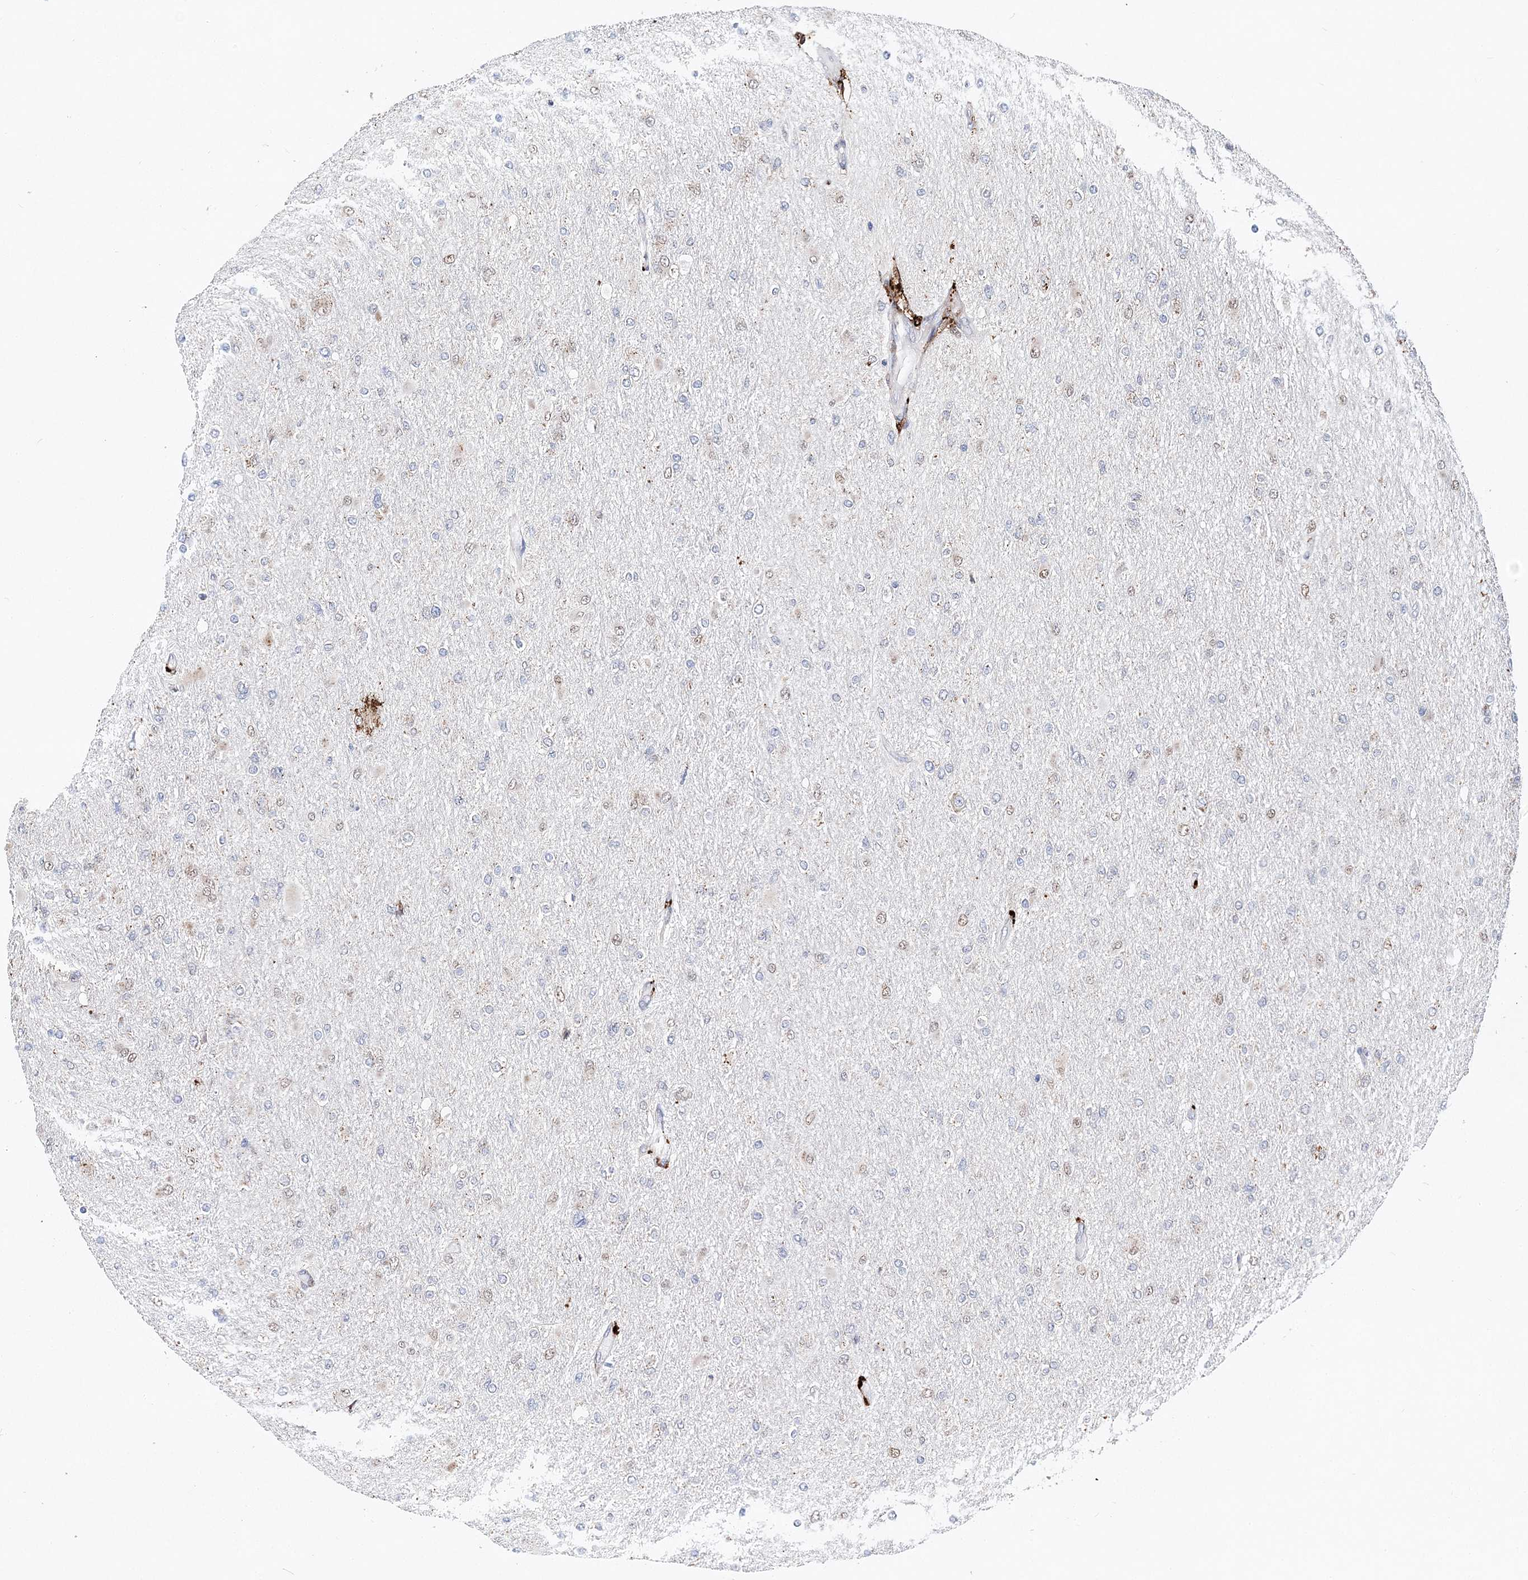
{"staining": {"intensity": "weak", "quantity": "25%-75%", "location": "cytoplasmic/membranous"}, "tissue": "glioma", "cell_type": "Tumor cells", "image_type": "cancer", "snomed": [{"axis": "morphology", "description": "Glioma, malignant, High grade"}, {"axis": "topography", "description": "Cerebral cortex"}], "caption": "The immunohistochemical stain labels weak cytoplasmic/membranous expression in tumor cells of glioma tissue. The protein is stained brown, and the nuclei are stained in blue (DAB IHC with brightfield microscopy, high magnification).", "gene": "C3orf38", "patient": {"sex": "female", "age": 36}}